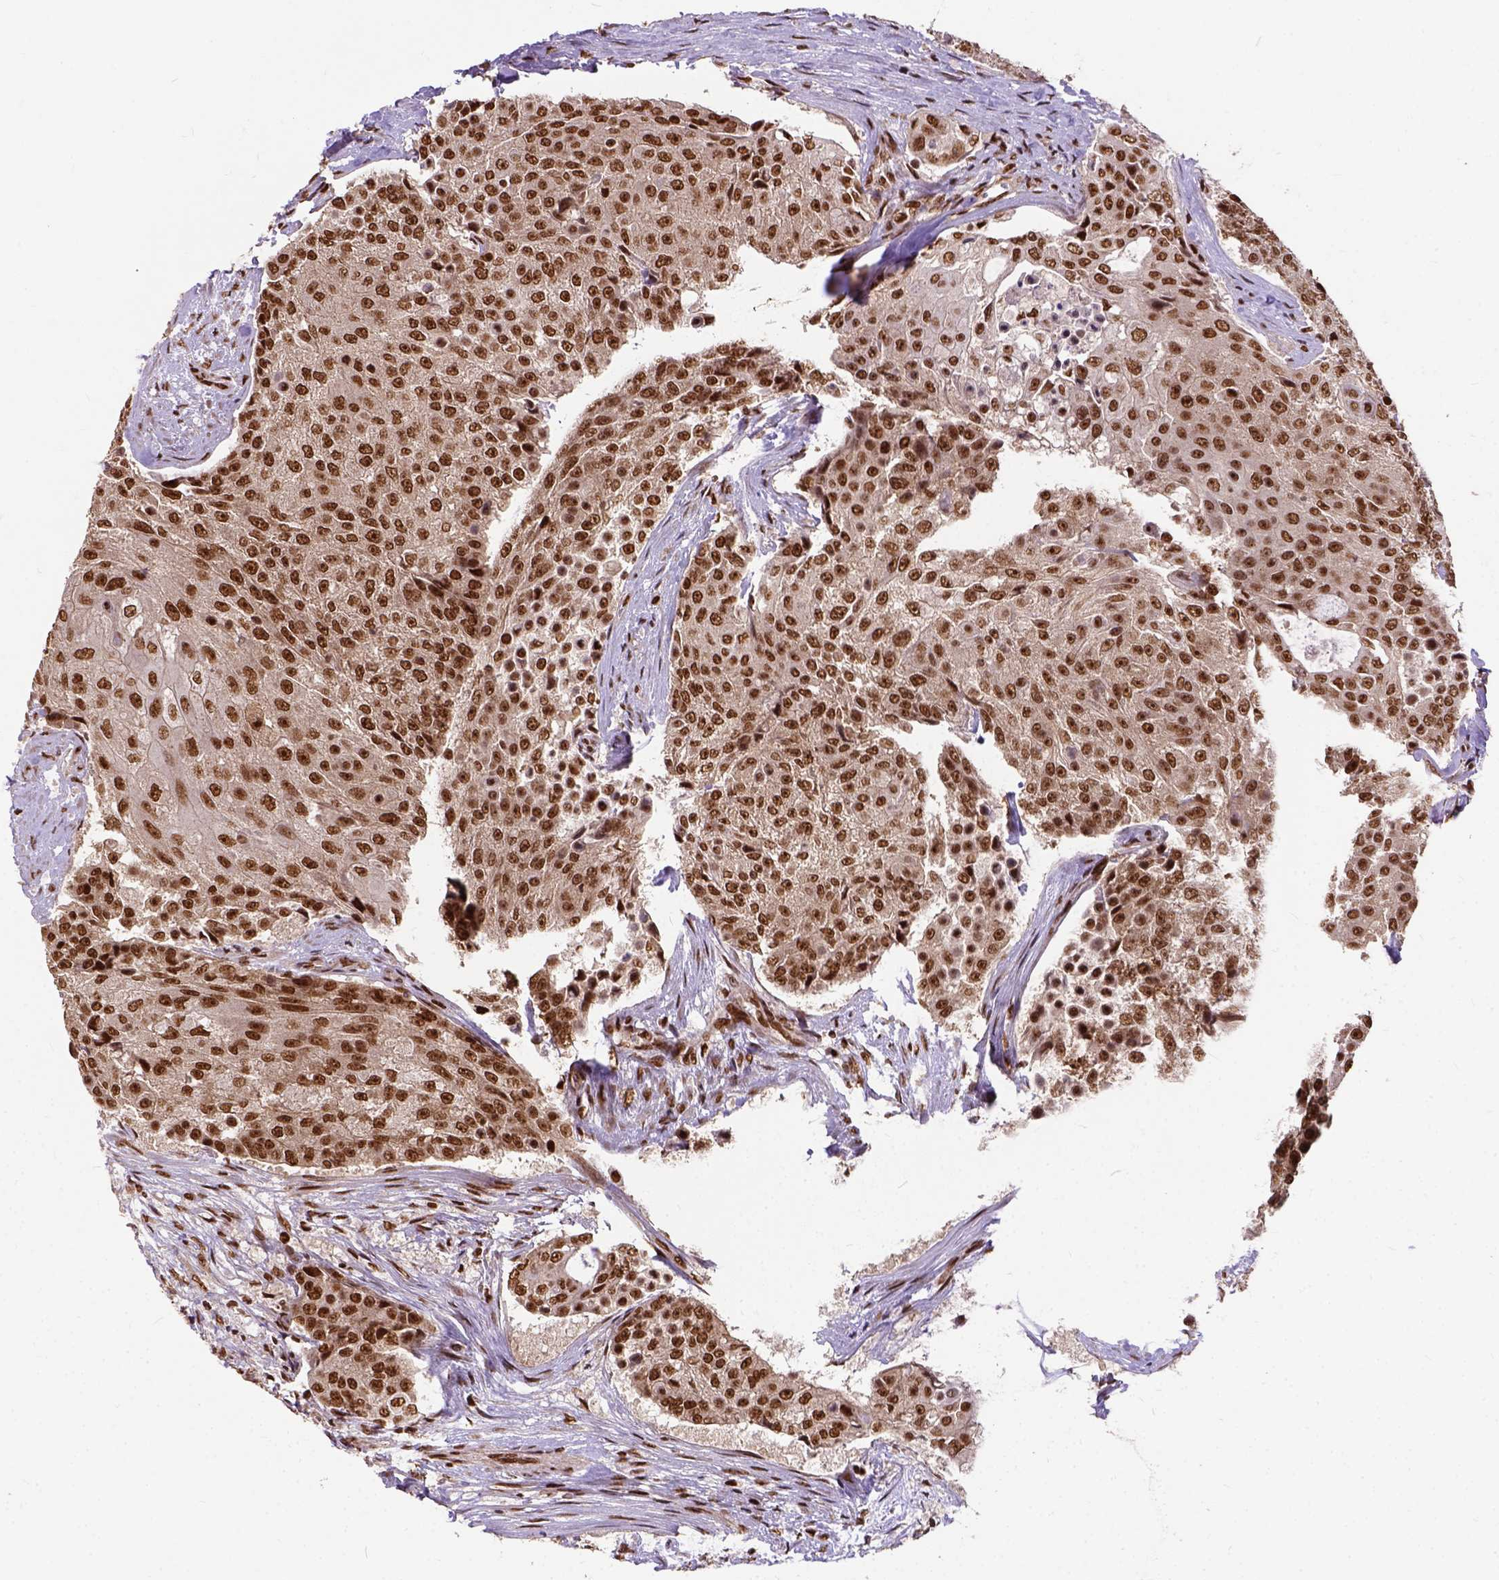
{"staining": {"intensity": "moderate", "quantity": ">75%", "location": "nuclear"}, "tissue": "urothelial cancer", "cell_type": "Tumor cells", "image_type": "cancer", "snomed": [{"axis": "morphology", "description": "Urothelial carcinoma, High grade"}, {"axis": "topography", "description": "Urinary bladder"}], "caption": "Moderate nuclear protein positivity is appreciated in about >75% of tumor cells in urothelial cancer.", "gene": "NACC1", "patient": {"sex": "female", "age": 63}}